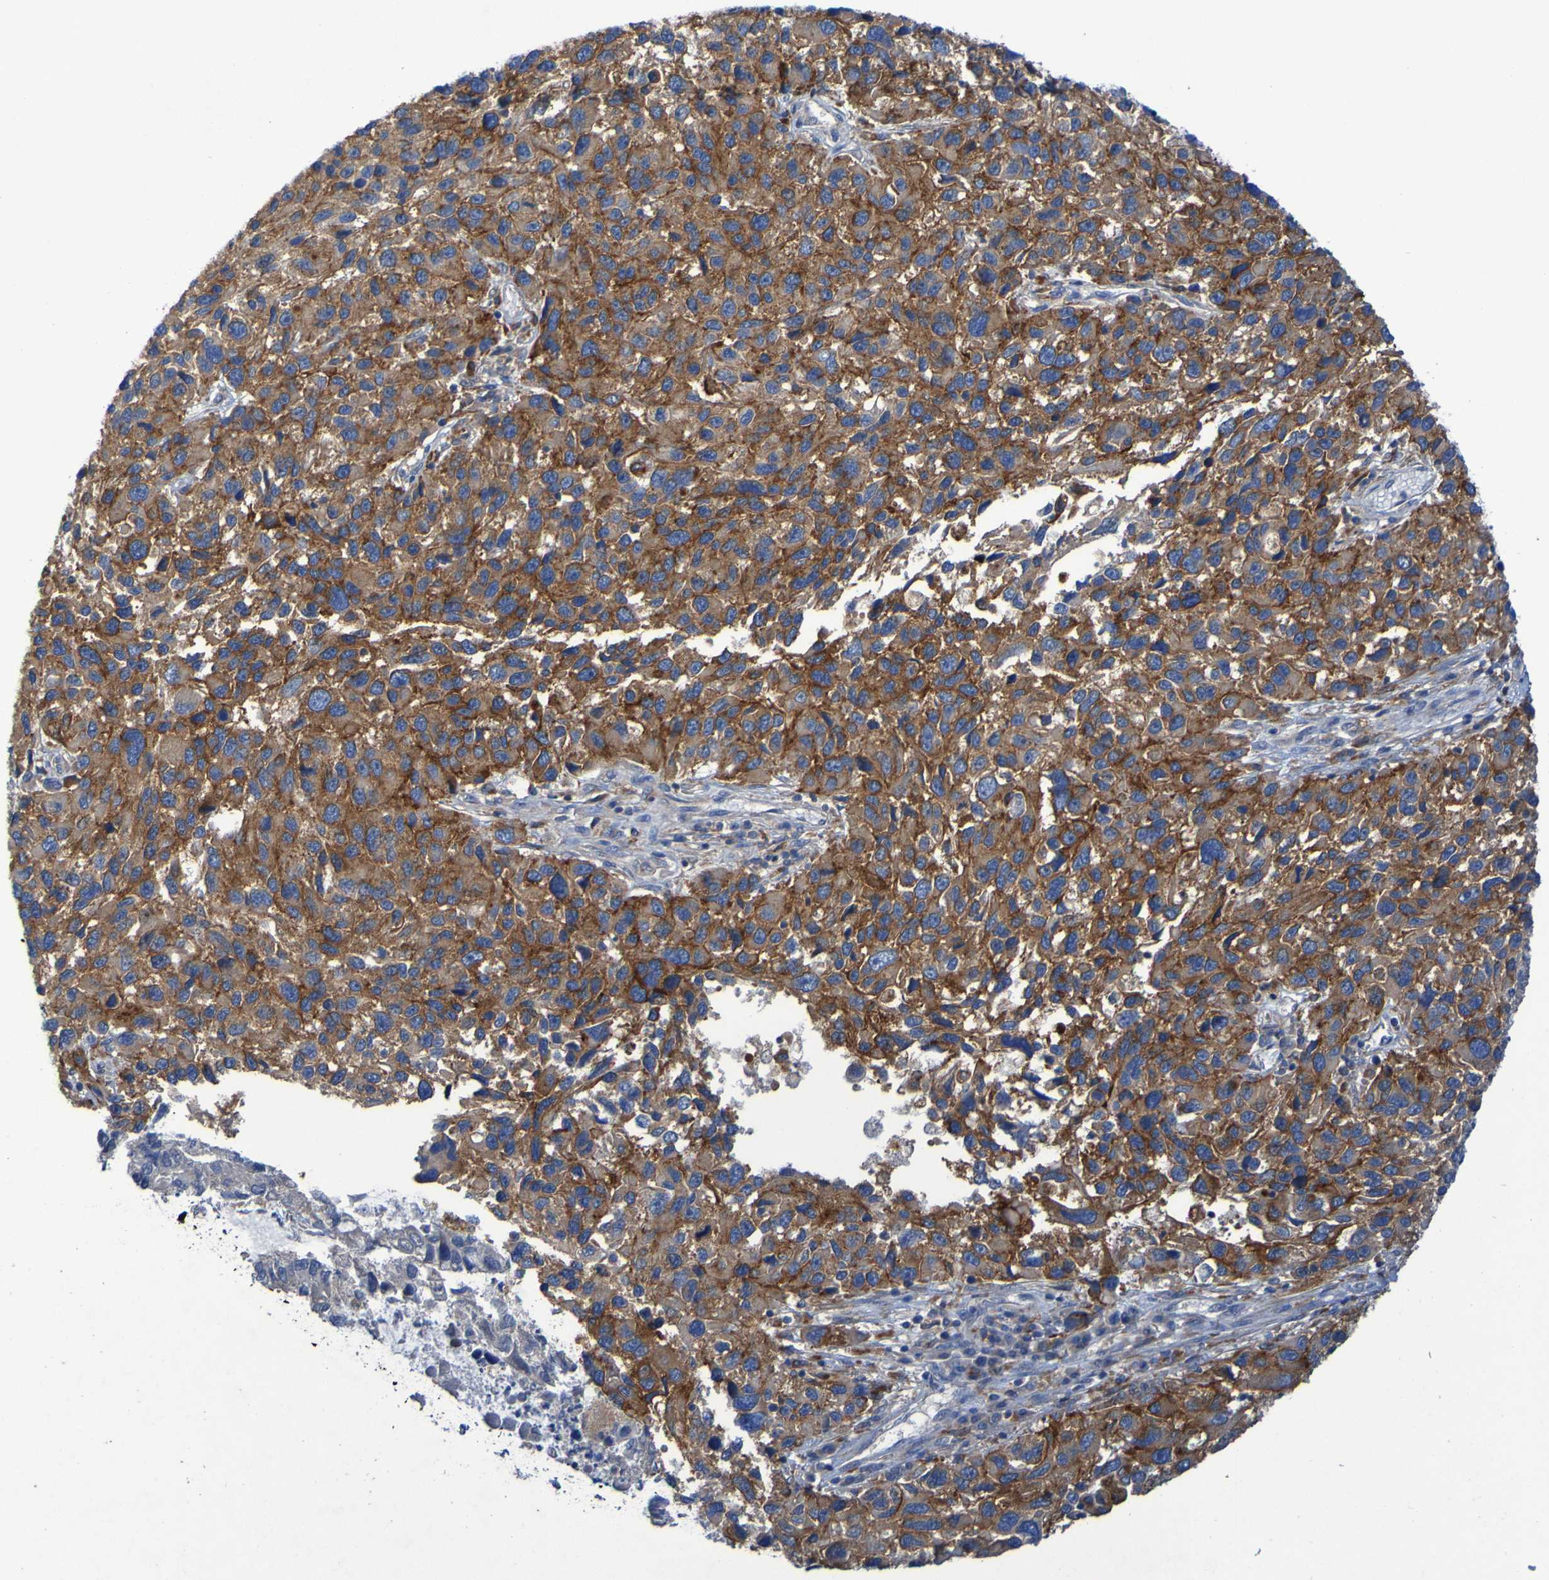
{"staining": {"intensity": "strong", "quantity": ">75%", "location": "cytoplasmic/membranous"}, "tissue": "melanoma", "cell_type": "Tumor cells", "image_type": "cancer", "snomed": [{"axis": "morphology", "description": "Malignant melanoma, NOS"}, {"axis": "topography", "description": "Skin"}], "caption": "A high-resolution image shows immunohistochemistry (IHC) staining of malignant melanoma, which displays strong cytoplasmic/membranous expression in about >75% of tumor cells. (brown staining indicates protein expression, while blue staining denotes nuclei).", "gene": "ARHGEF16", "patient": {"sex": "male", "age": 53}}